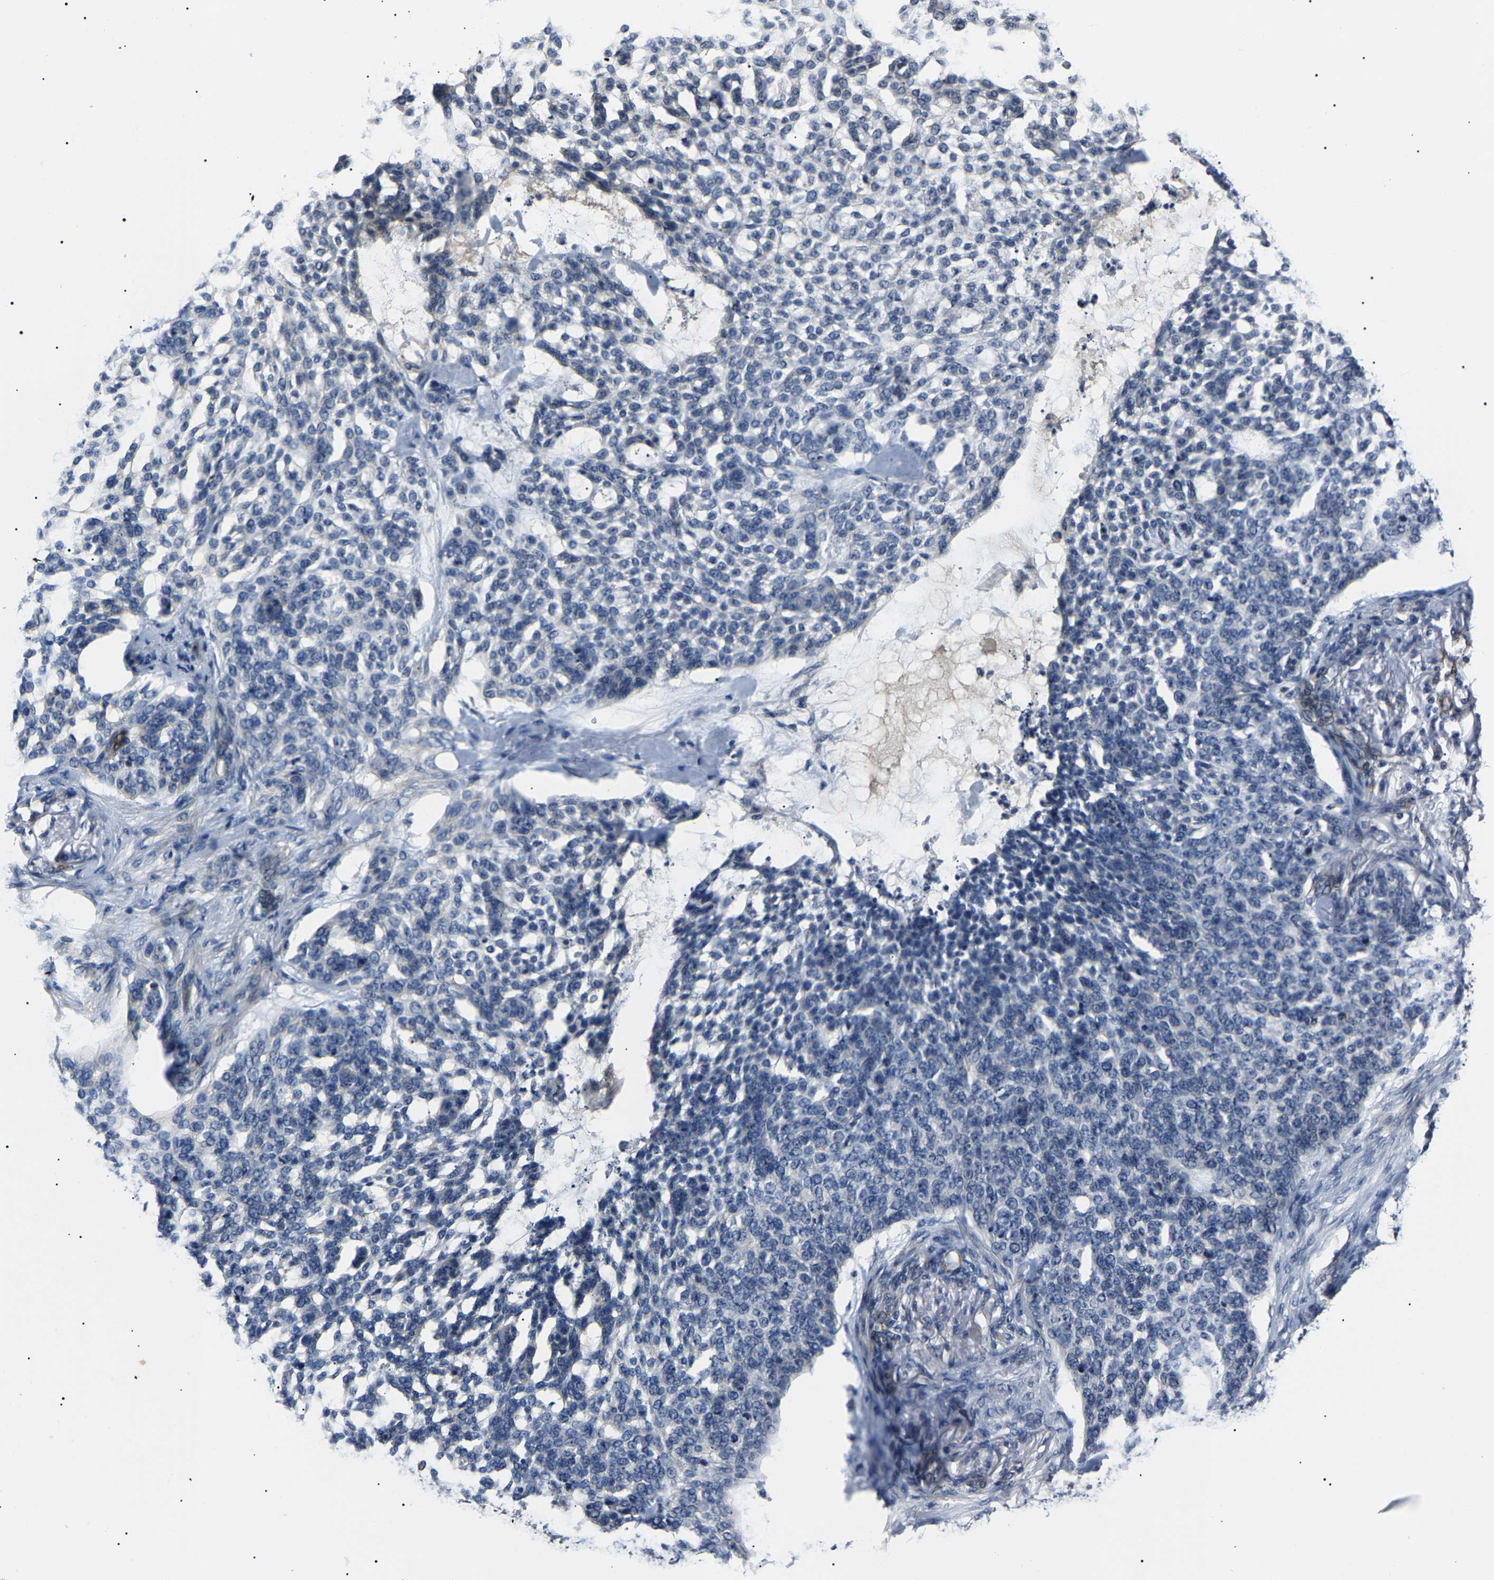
{"staining": {"intensity": "negative", "quantity": "none", "location": "none"}, "tissue": "skin cancer", "cell_type": "Tumor cells", "image_type": "cancer", "snomed": [{"axis": "morphology", "description": "Basal cell carcinoma"}, {"axis": "topography", "description": "Skin"}], "caption": "The IHC micrograph has no significant staining in tumor cells of skin cancer (basal cell carcinoma) tissue.", "gene": "KLHL42", "patient": {"sex": "female", "age": 64}}